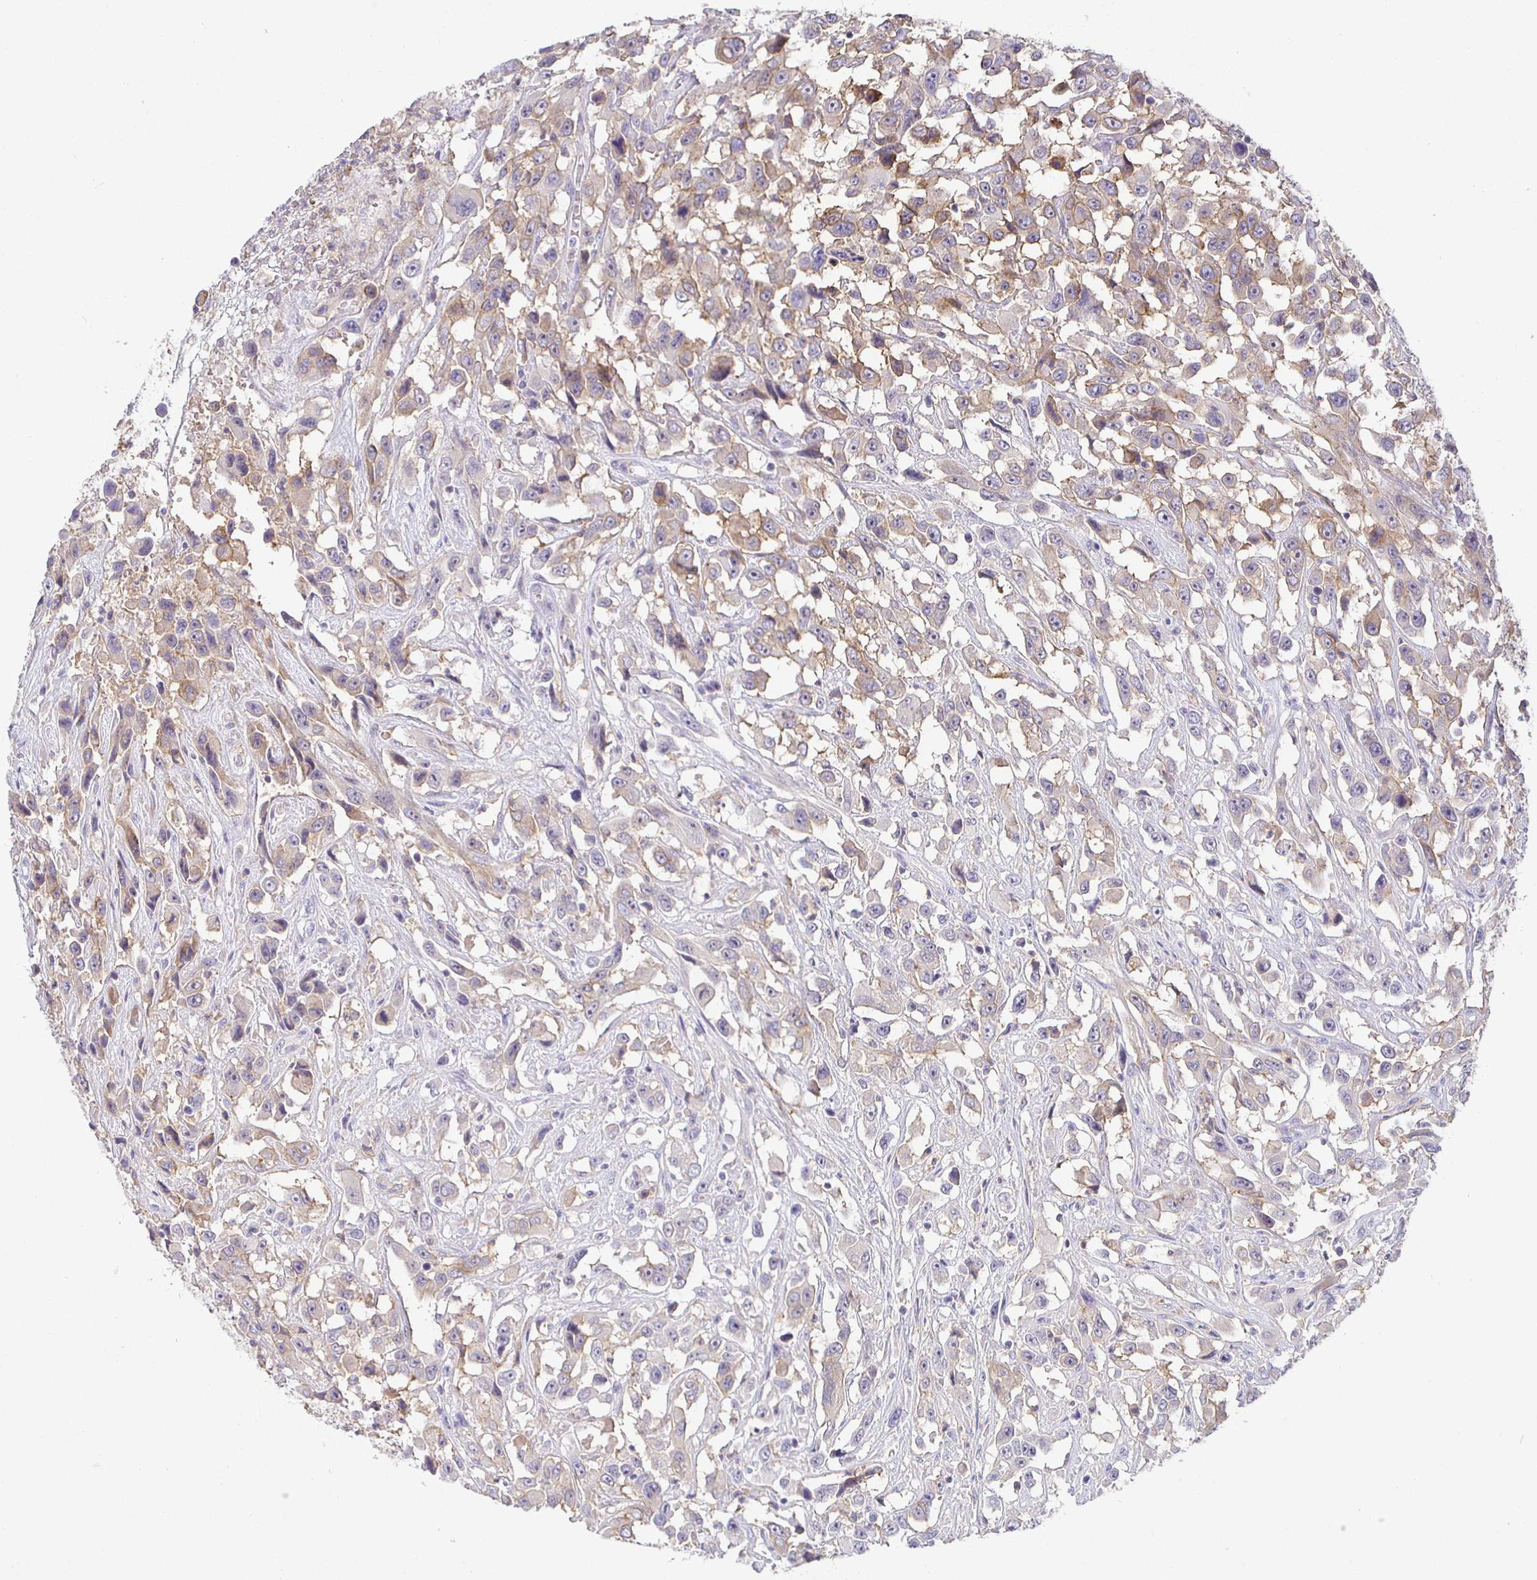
{"staining": {"intensity": "weak", "quantity": ">75%", "location": "cytoplasmic/membranous"}, "tissue": "urothelial cancer", "cell_type": "Tumor cells", "image_type": "cancer", "snomed": [{"axis": "morphology", "description": "Urothelial carcinoma, High grade"}, {"axis": "topography", "description": "Urinary bladder"}], "caption": "Weak cytoplasmic/membranous protein positivity is identified in about >75% of tumor cells in urothelial cancer.", "gene": "SIRPA", "patient": {"sex": "male", "age": 53}}